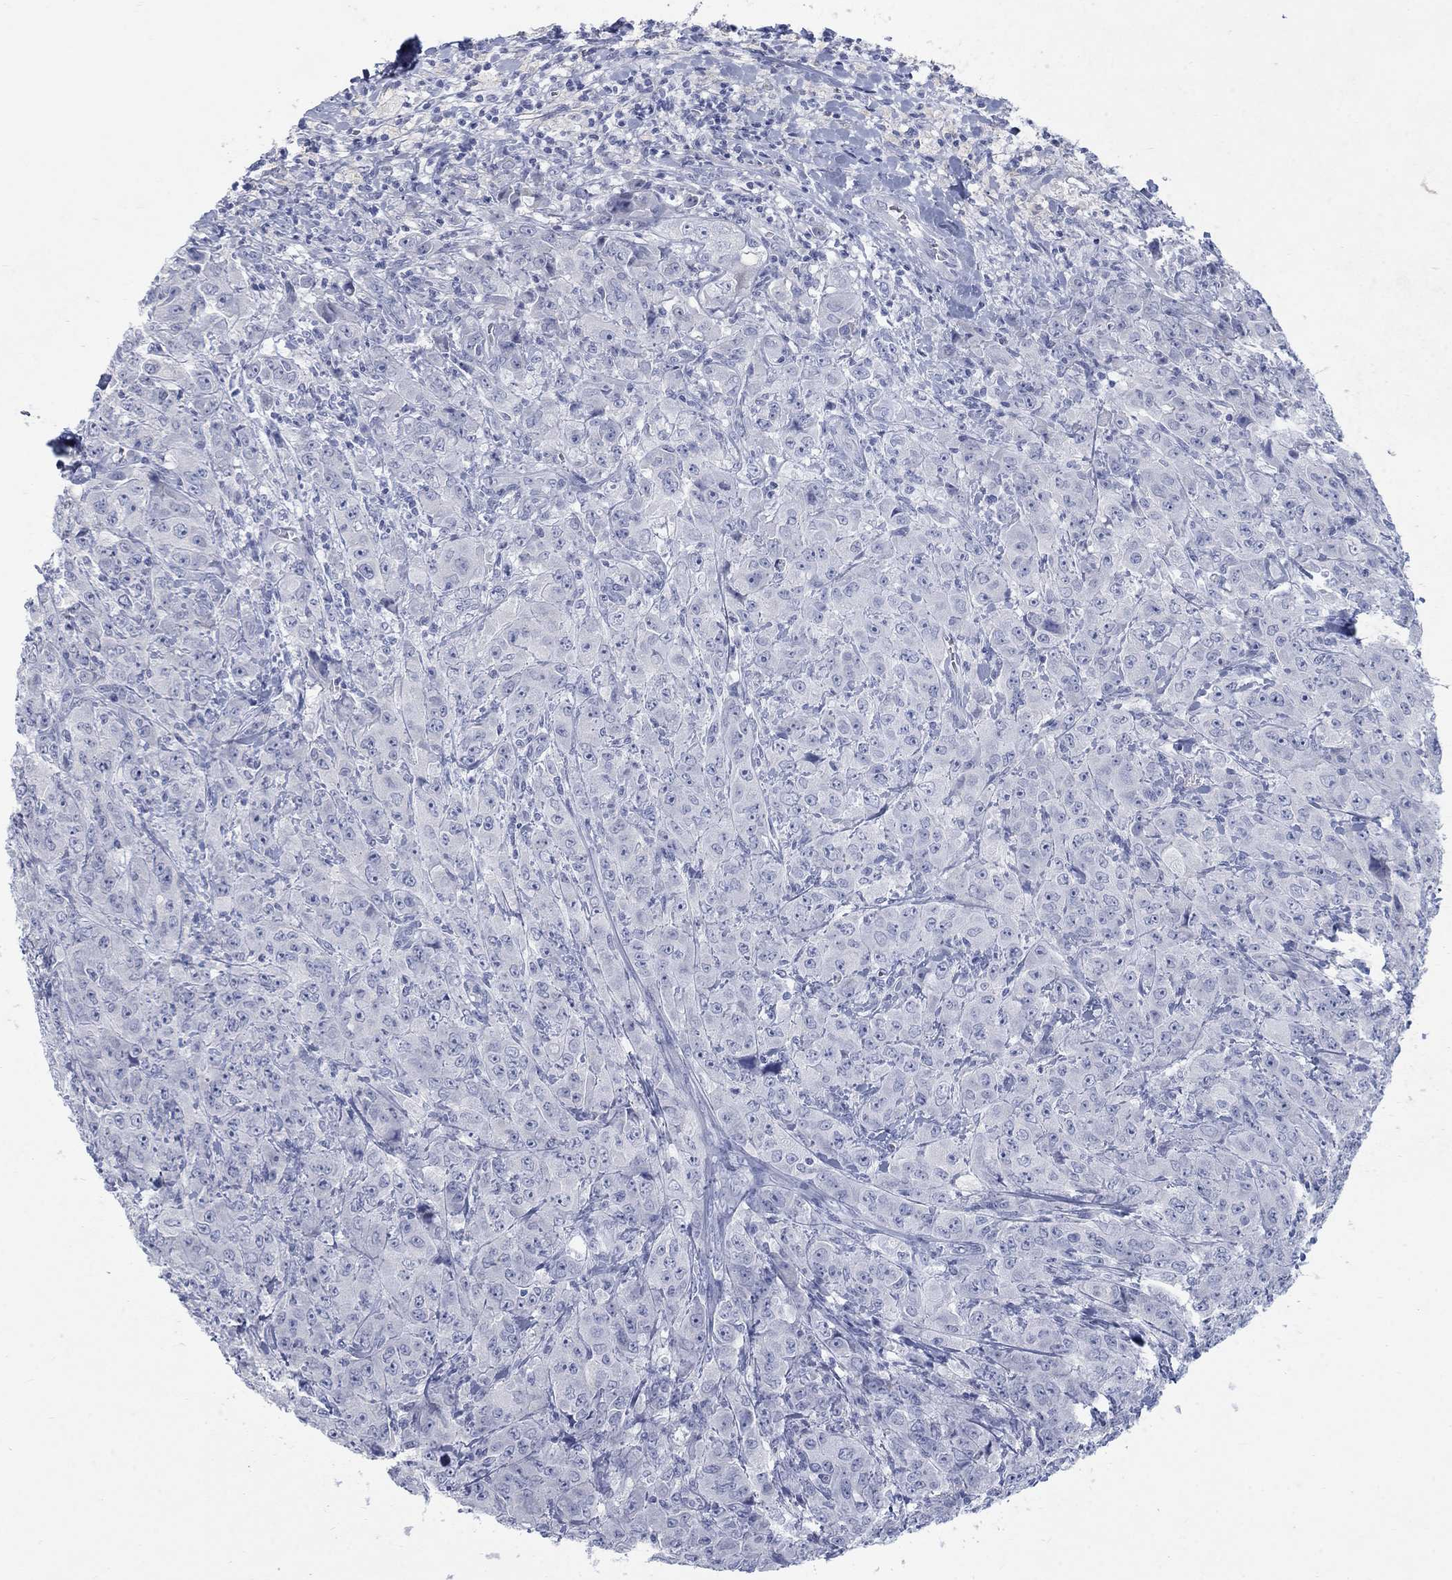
{"staining": {"intensity": "negative", "quantity": "none", "location": "none"}, "tissue": "breast cancer", "cell_type": "Tumor cells", "image_type": "cancer", "snomed": [{"axis": "morphology", "description": "Duct carcinoma"}, {"axis": "topography", "description": "Breast"}], "caption": "Breast cancer (intraductal carcinoma) stained for a protein using IHC shows no staining tumor cells.", "gene": "RFTN2", "patient": {"sex": "female", "age": 43}}